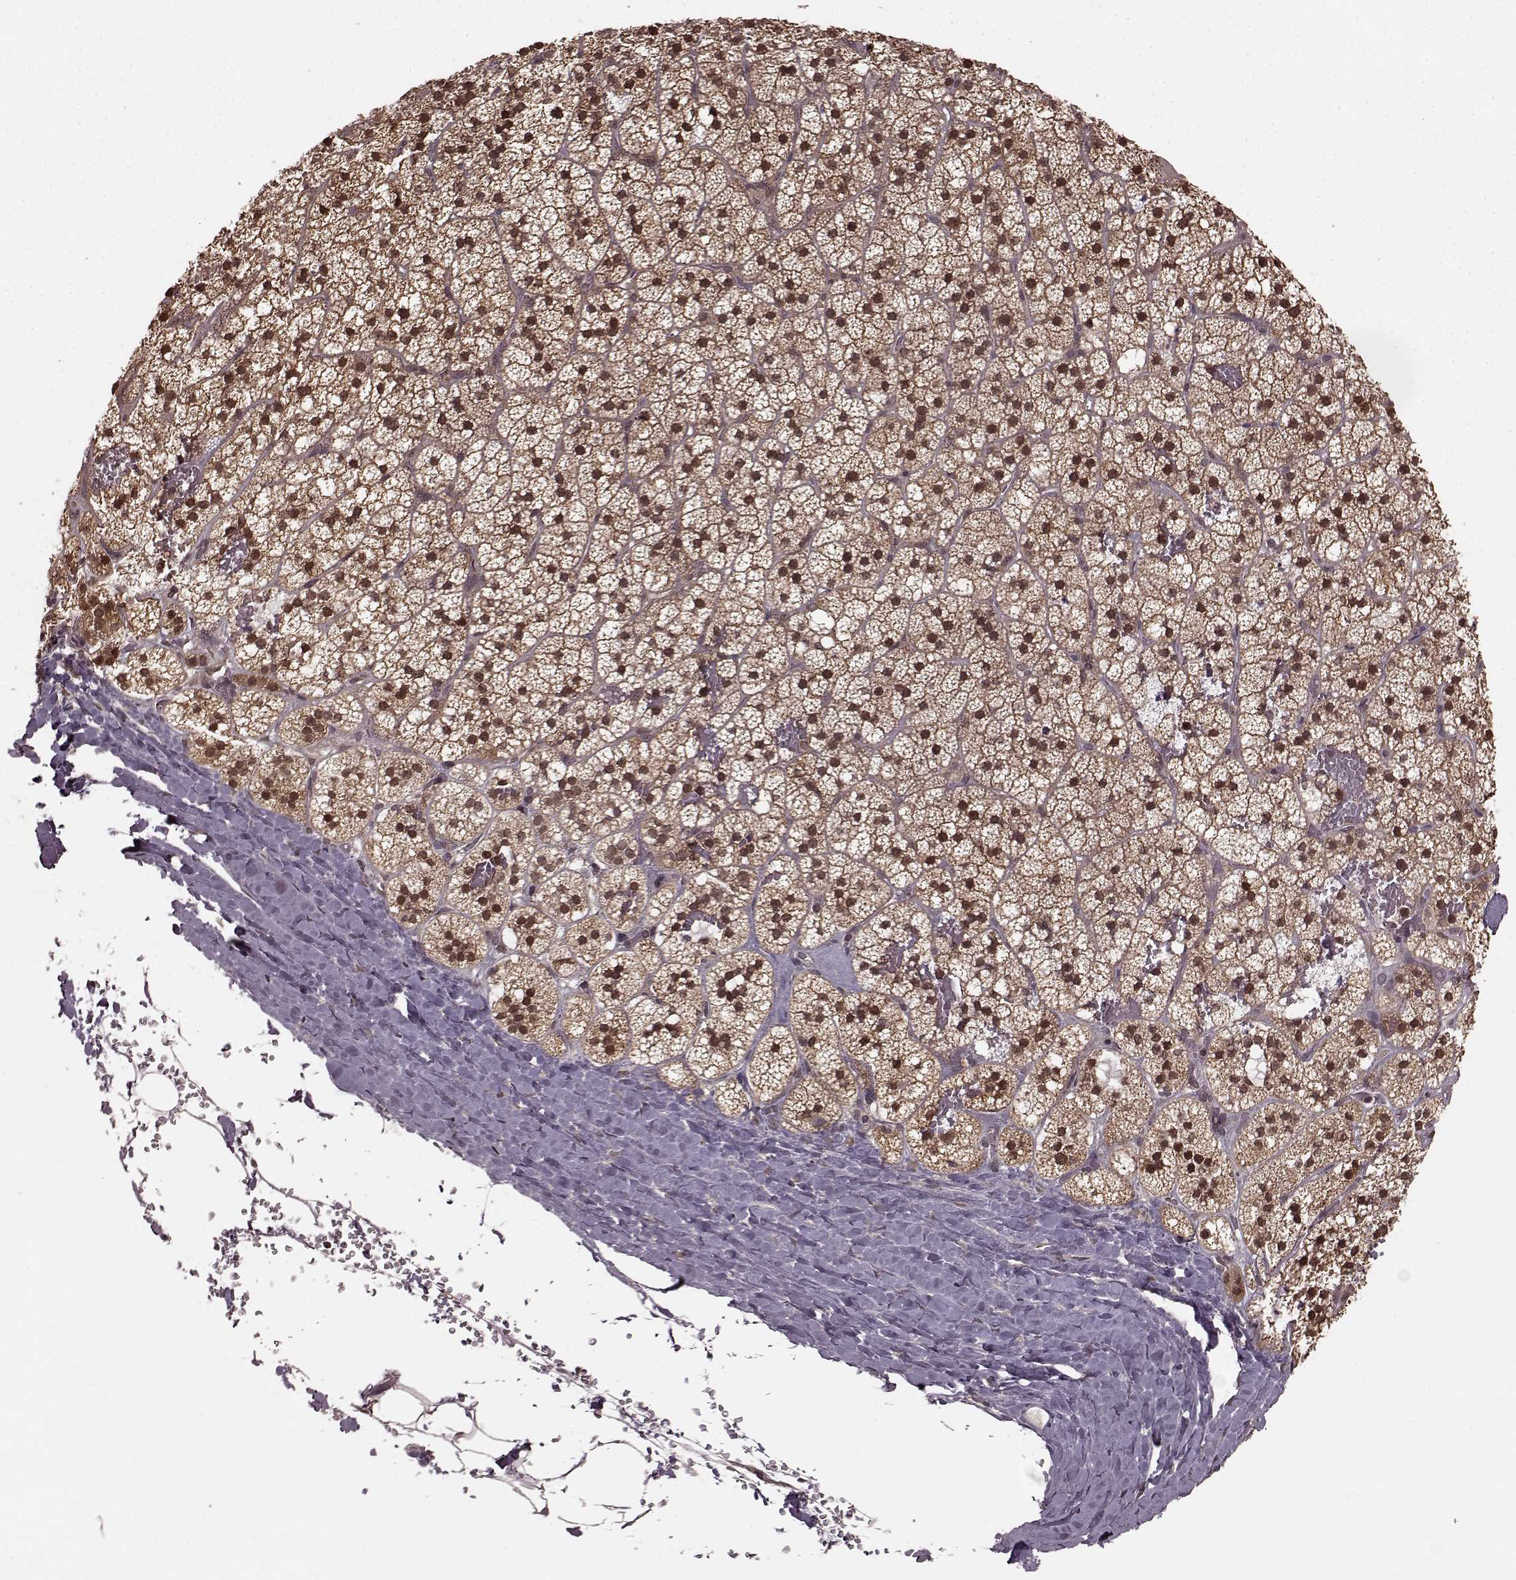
{"staining": {"intensity": "moderate", "quantity": ">75%", "location": "cytoplasmic/membranous,nuclear"}, "tissue": "adrenal gland", "cell_type": "Glandular cells", "image_type": "normal", "snomed": [{"axis": "morphology", "description": "Normal tissue, NOS"}, {"axis": "topography", "description": "Adrenal gland"}], "caption": "Immunohistochemistry (IHC) of benign human adrenal gland demonstrates medium levels of moderate cytoplasmic/membranous,nuclear positivity in approximately >75% of glandular cells. (Stains: DAB (3,3'-diaminobenzidine) in brown, nuclei in blue, Microscopy: brightfield microscopy at high magnification).", "gene": "GSS", "patient": {"sex": "male", "age": 53}}